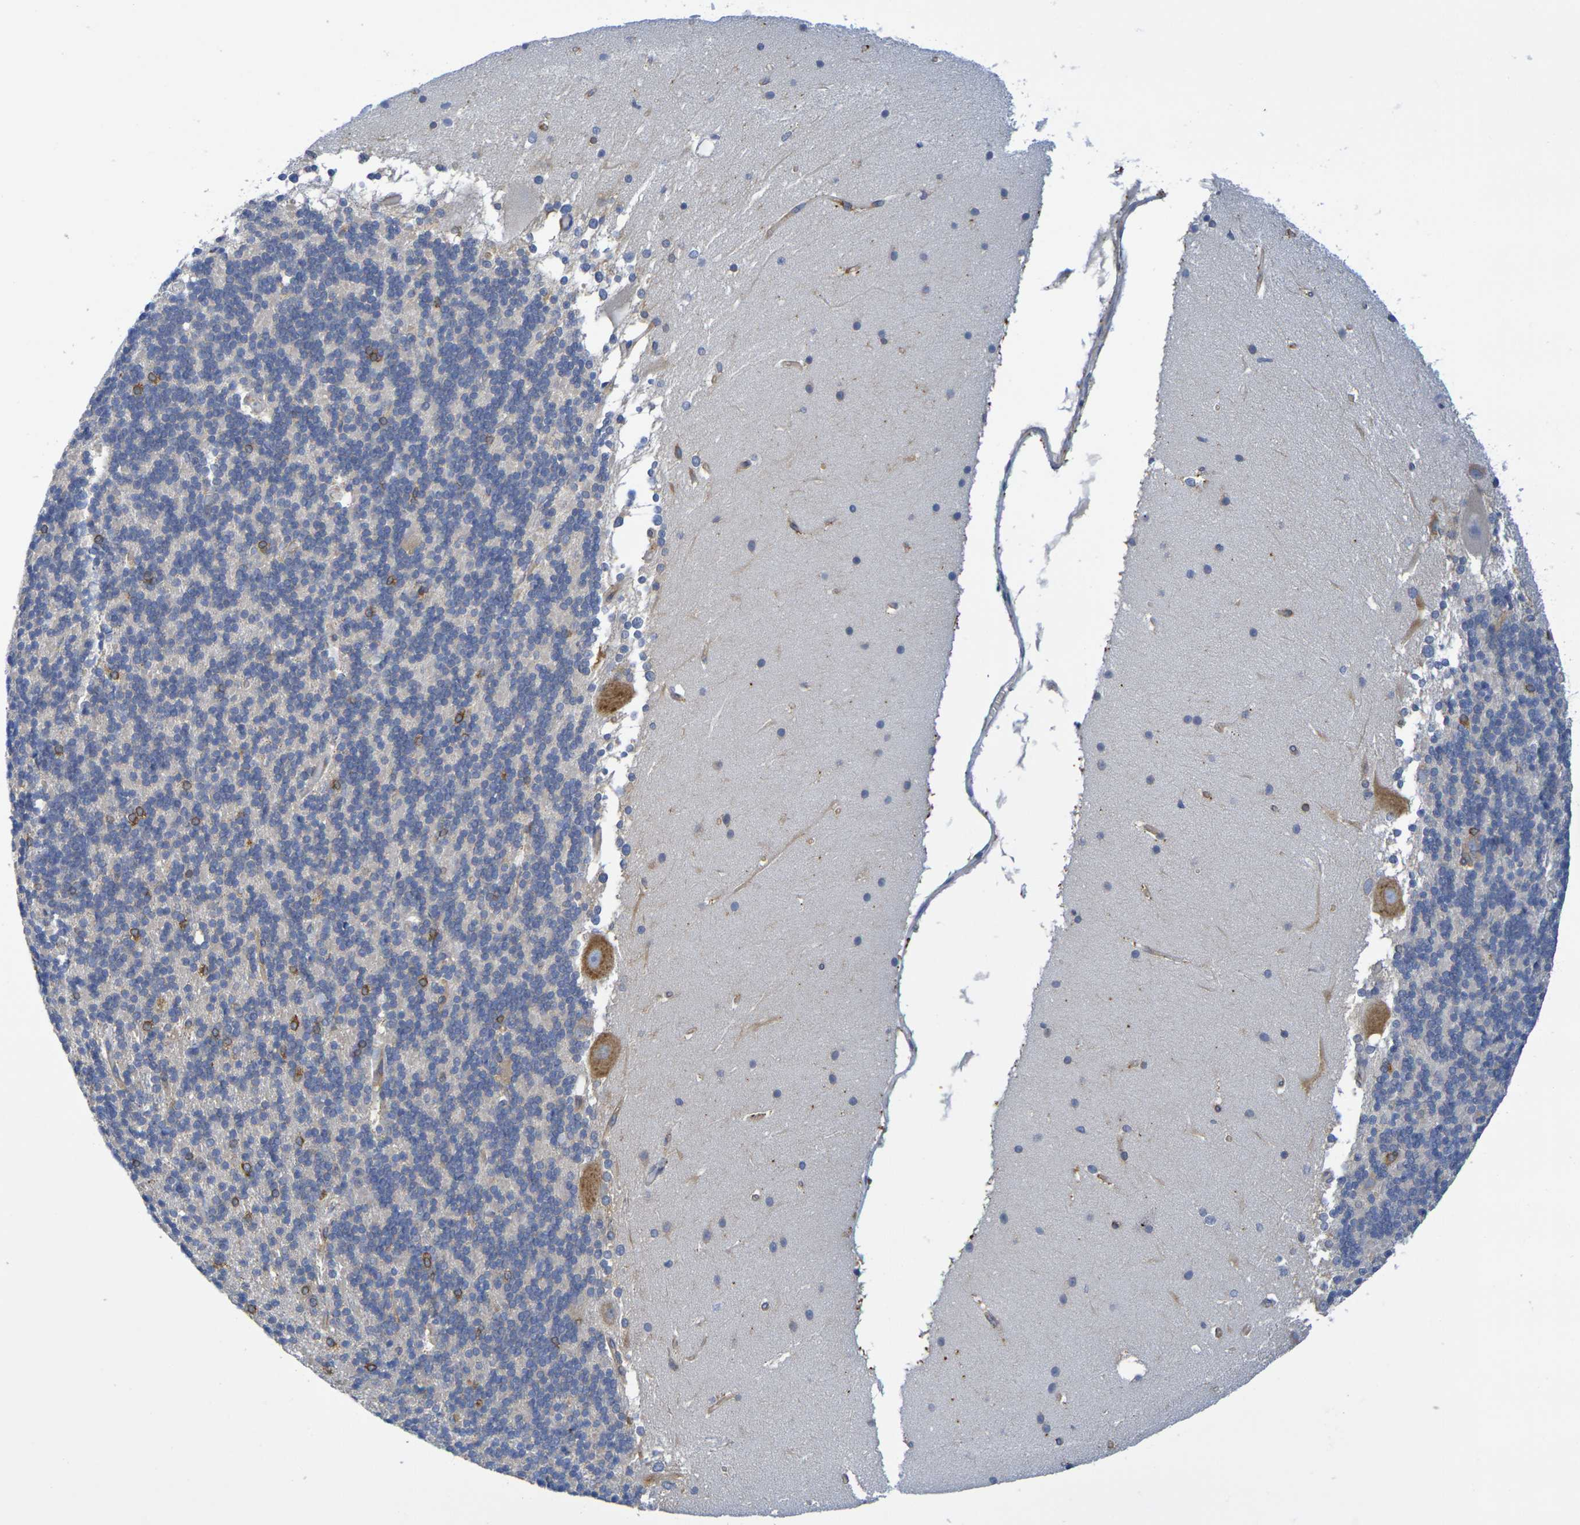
{"staining": {"intensity": "moderate", "quantity": "<25%", "location": "cytoplasmic/membranous"}, "tissue": "cerebellum", "cell_type": "Cells in granular layer", "image_type": "normal", "snomed": [{"axis": "morphology", "description": "Normal tissue, NOS"}, {"axis": "topography", "description": "Cerebellum"}], "caption": "A brown stain labels moderate cytoplasmic/membranous staining of a protein in cells in granular layer of benign cerebellum. Using DAB (brown) and hematoxylin (blue) stains, captured at high magnification using brightfield microscopy.", "gene": "TMCC3", "patient": {"sex": "female", "age": 19}}